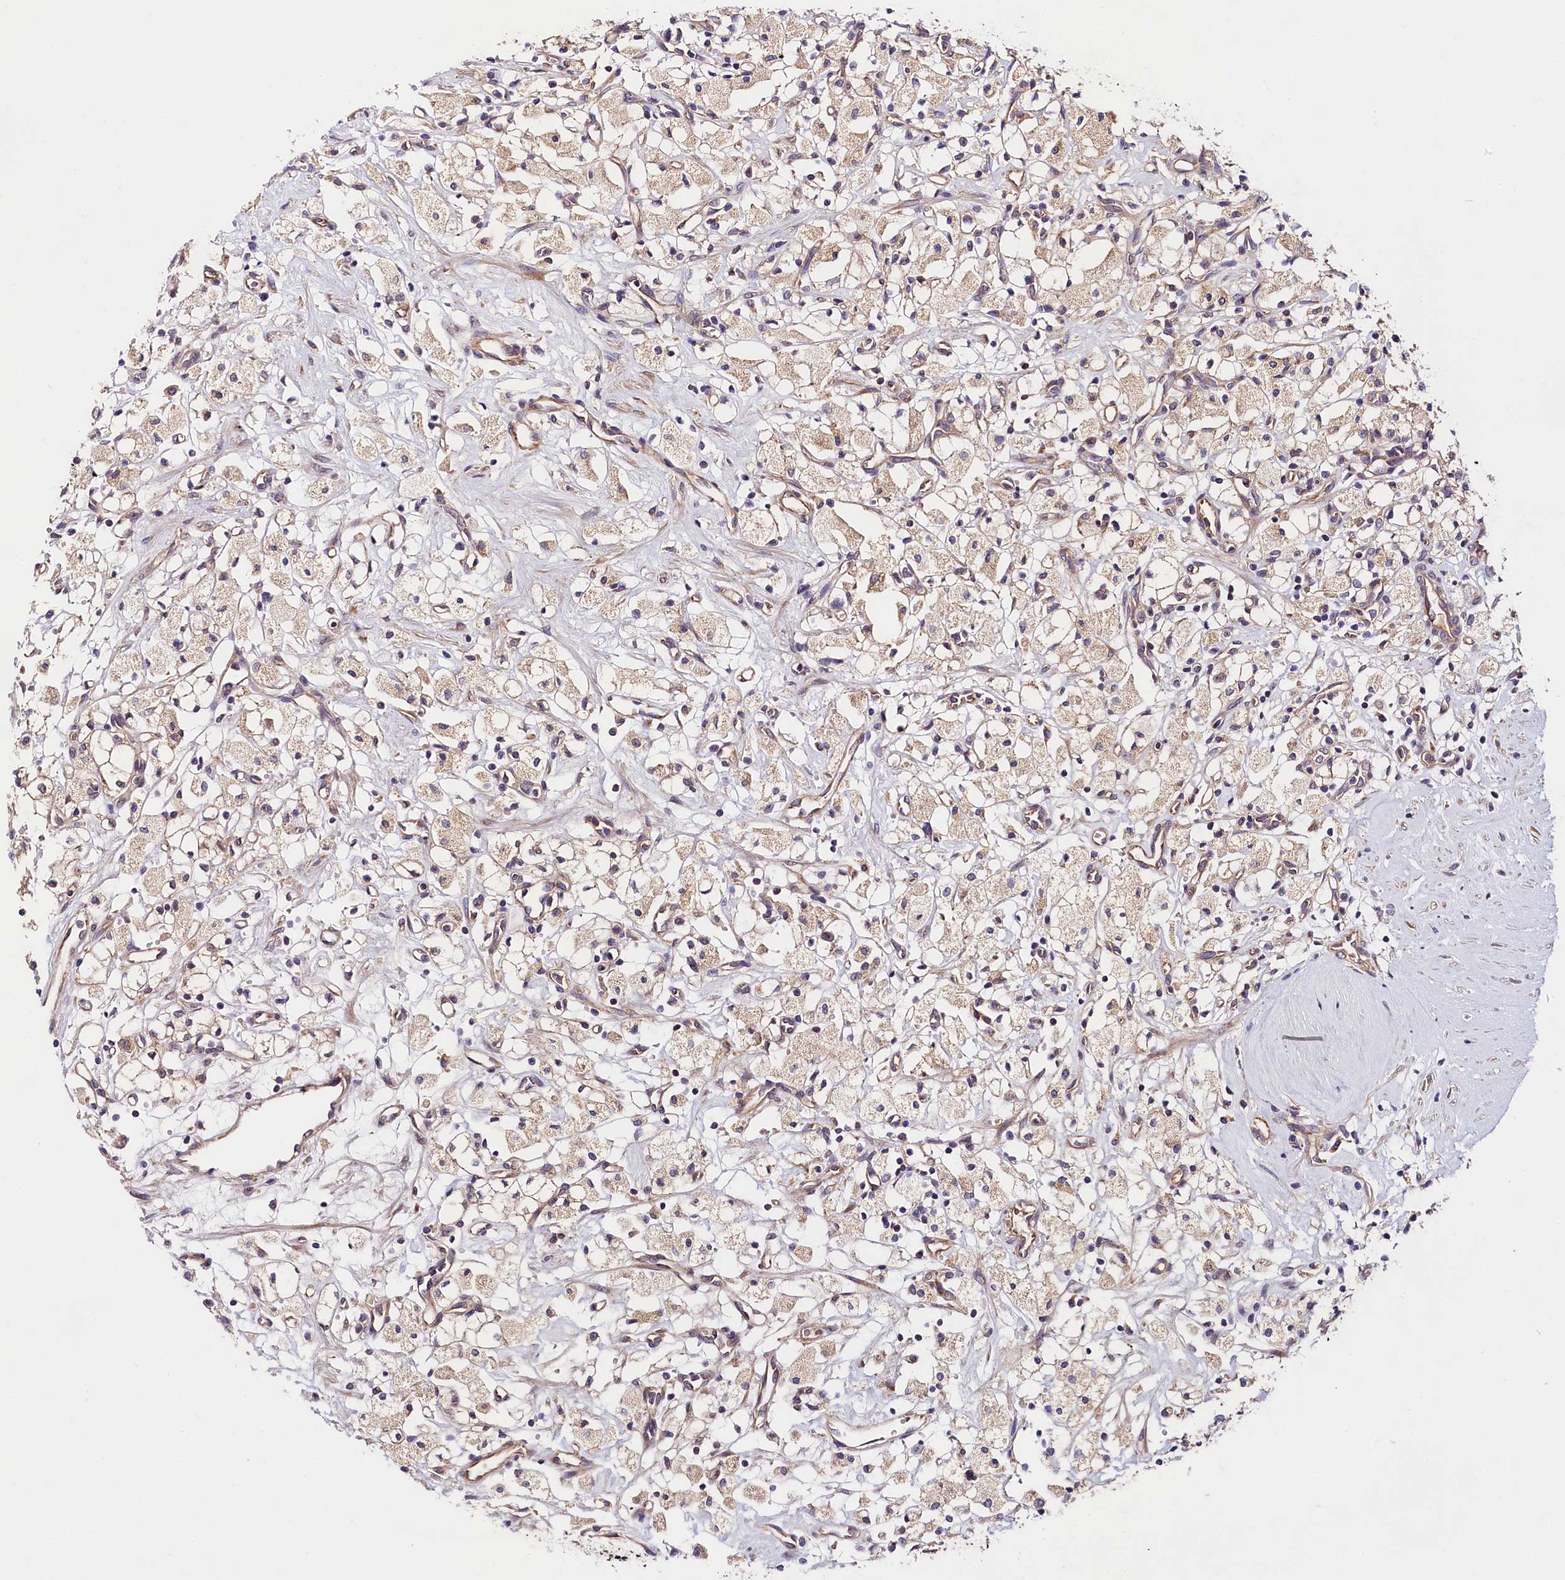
{"staining": {"intensity": "weak", "quantity": ">75%", "location": "cytoplasmic/membranous"}, "tissue": "renal cancer", "cell_type": "Tumor cells", "image_type": "cancer", "snomed": [{"axis": "morphology", "description": "Adenocarcinoma, NOS"}, {"axis": "topography", "description": "Kidney"}], "caption": "Renal adenocarcinoma tissue demonstrates weak cytoplasmic/membranous expression in approximately >75% of tumor cells, visualized by immunohistochemistry.", "gene": "SPG11", "patient": {"sex": "male", "age": 59}}